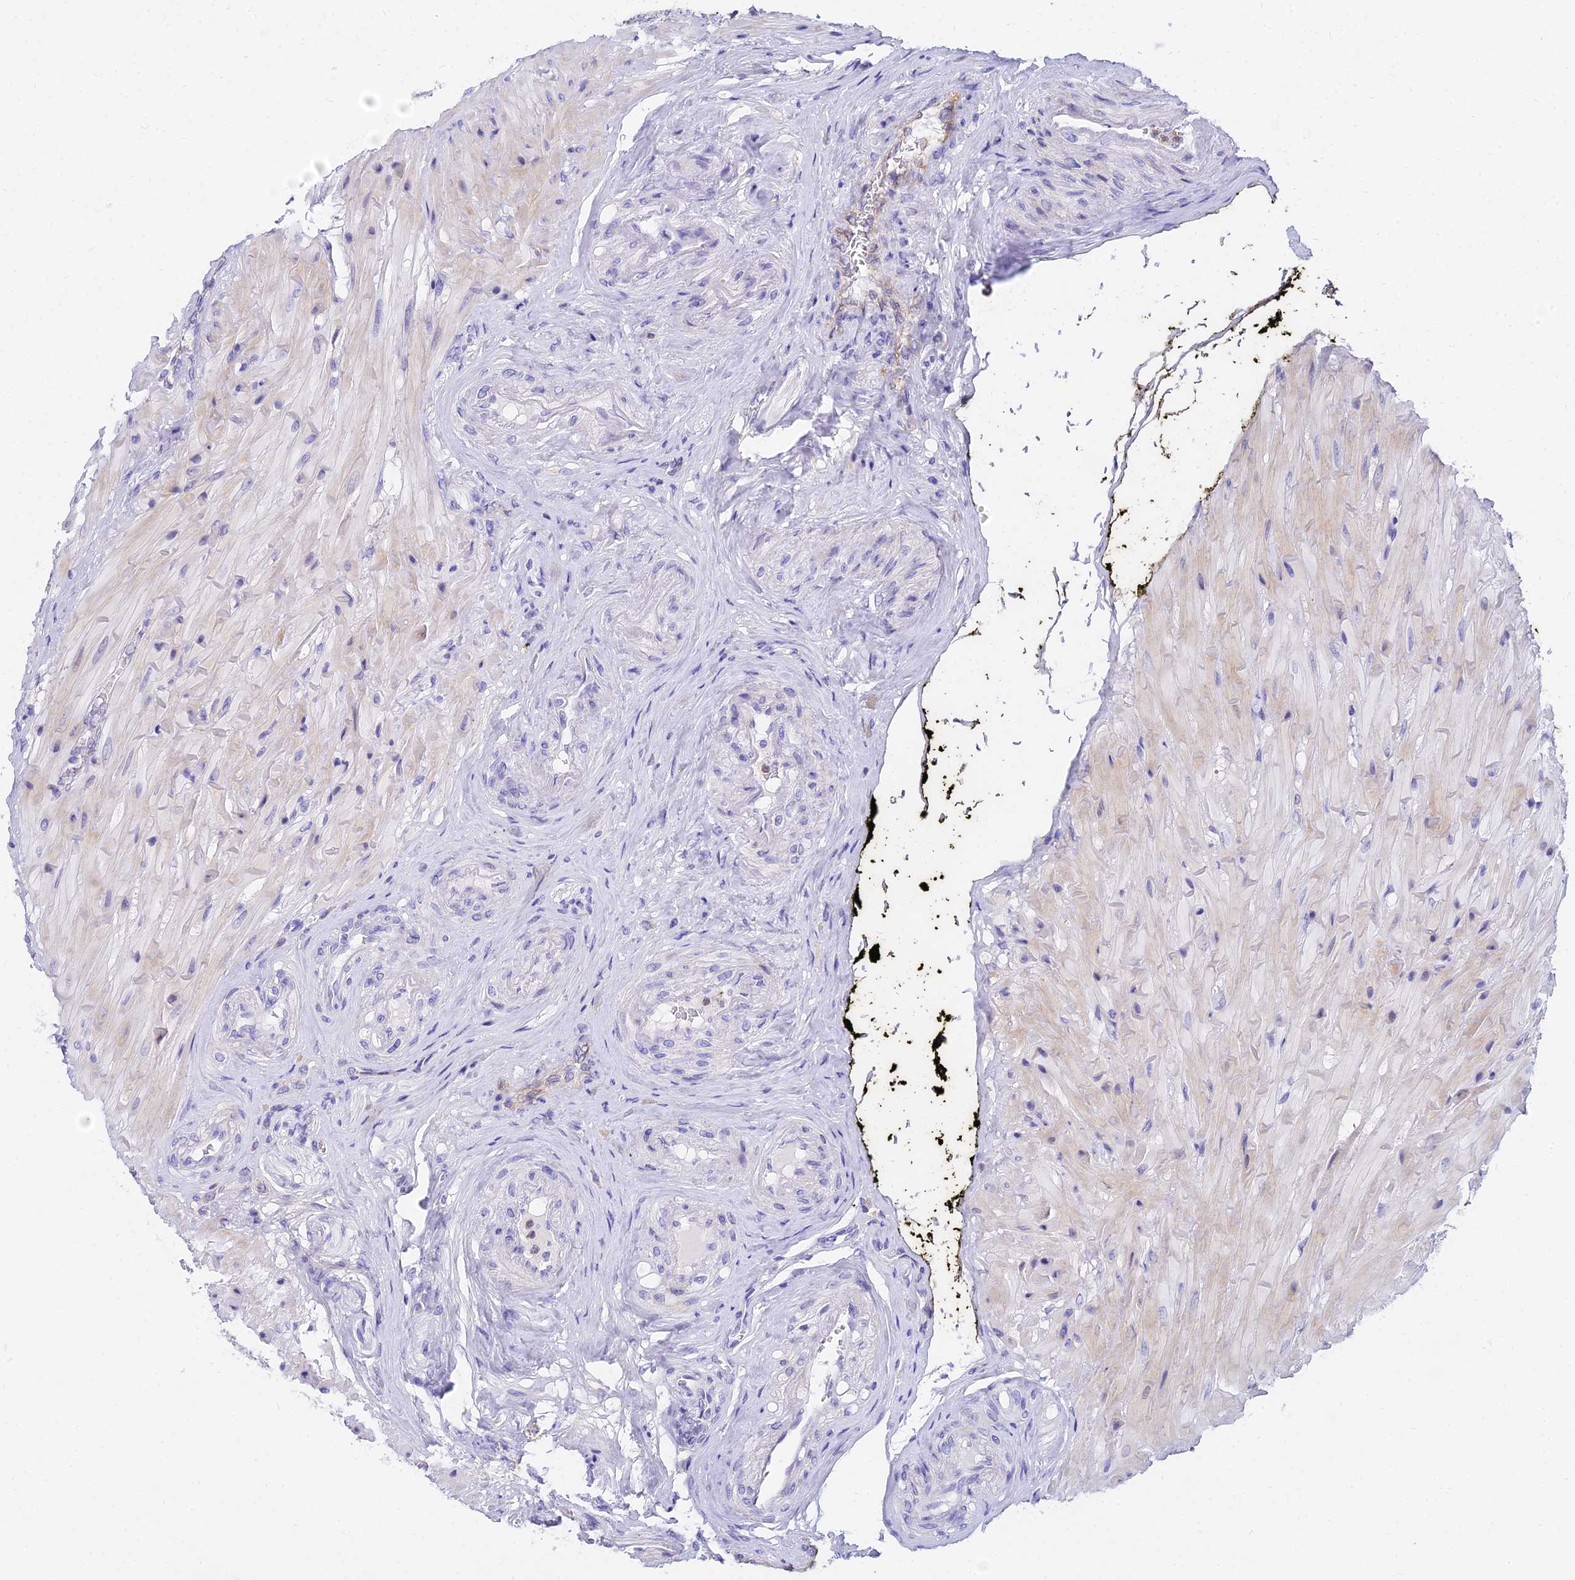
{"staining": {"intensity": "negative", "quantity": "none", "location": "none"}, "tissue": "seminal vesicle", "cell_type": "Glandular cells", "image_type": "normal", "snomed": [{"axis": "morphology", "description": "Normal tissue, NOS"}, {"axis": "topography", "description": "Seminal veicle"}], "caption": "An IHC micrograph of normal seminal vesicle is shown. There is no staining in glandular cells of seminal vesicle. Nuclei are stained in blue.", "gene": "VWC2L", "patient": {"sex": "male", "age": 63}}